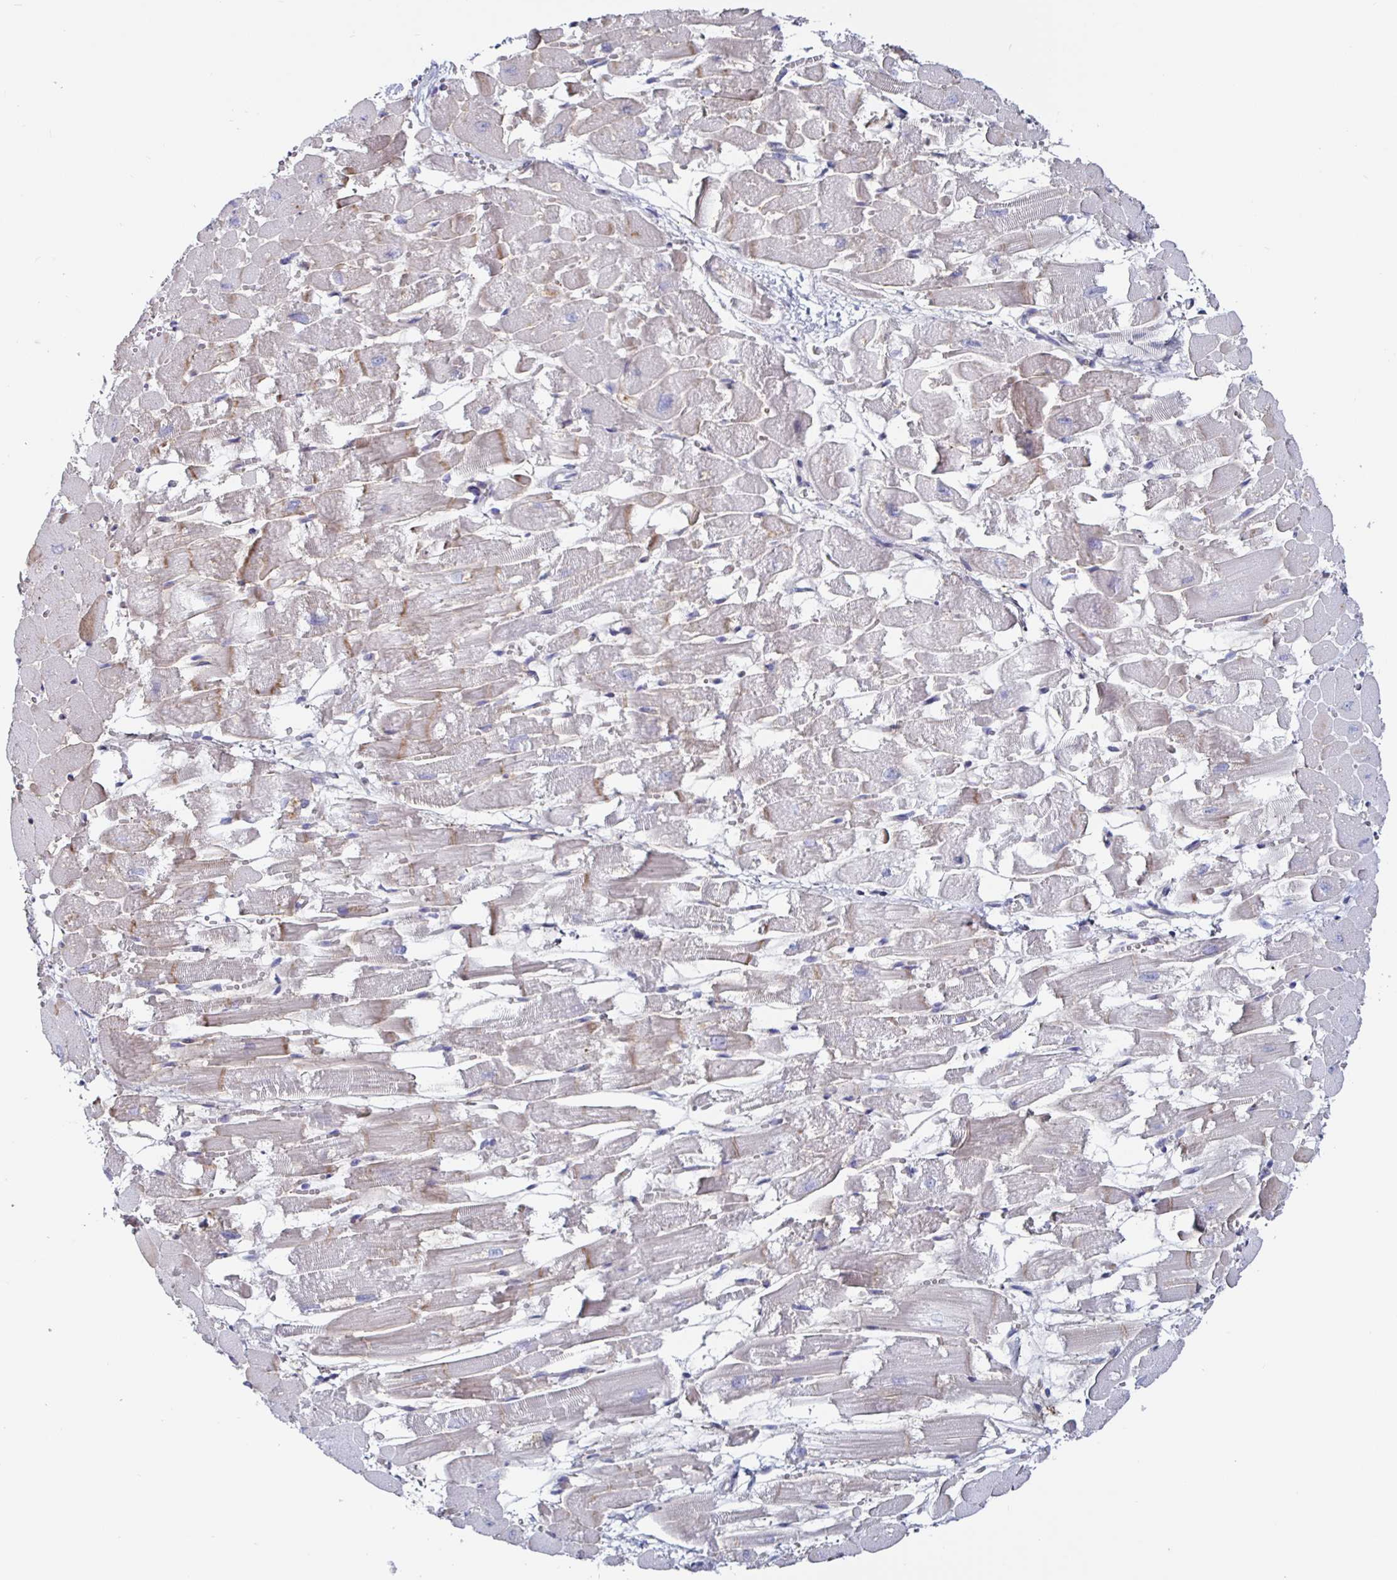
{"staining": {"intensity": "weak", "quantity": "25%-75%", "location": "cytoplasmic/membranous"}, "tissue": "heart muscle", "cell_type": "Cardiomyocytes", "image_type": "normal", "snomed": [{"axis": "morphology", "description": "Normal tissue, NOS"}, {"axis": "topography", "description": "Heart"}], "caption": "Unremarkable heart muscle exhibits weak cytoplasmic/membranous staining in approximately 25%-75% of cardiomyocytes.", "gene": "ACSBG2", "patient": {"sex": "female", "age": 52}}